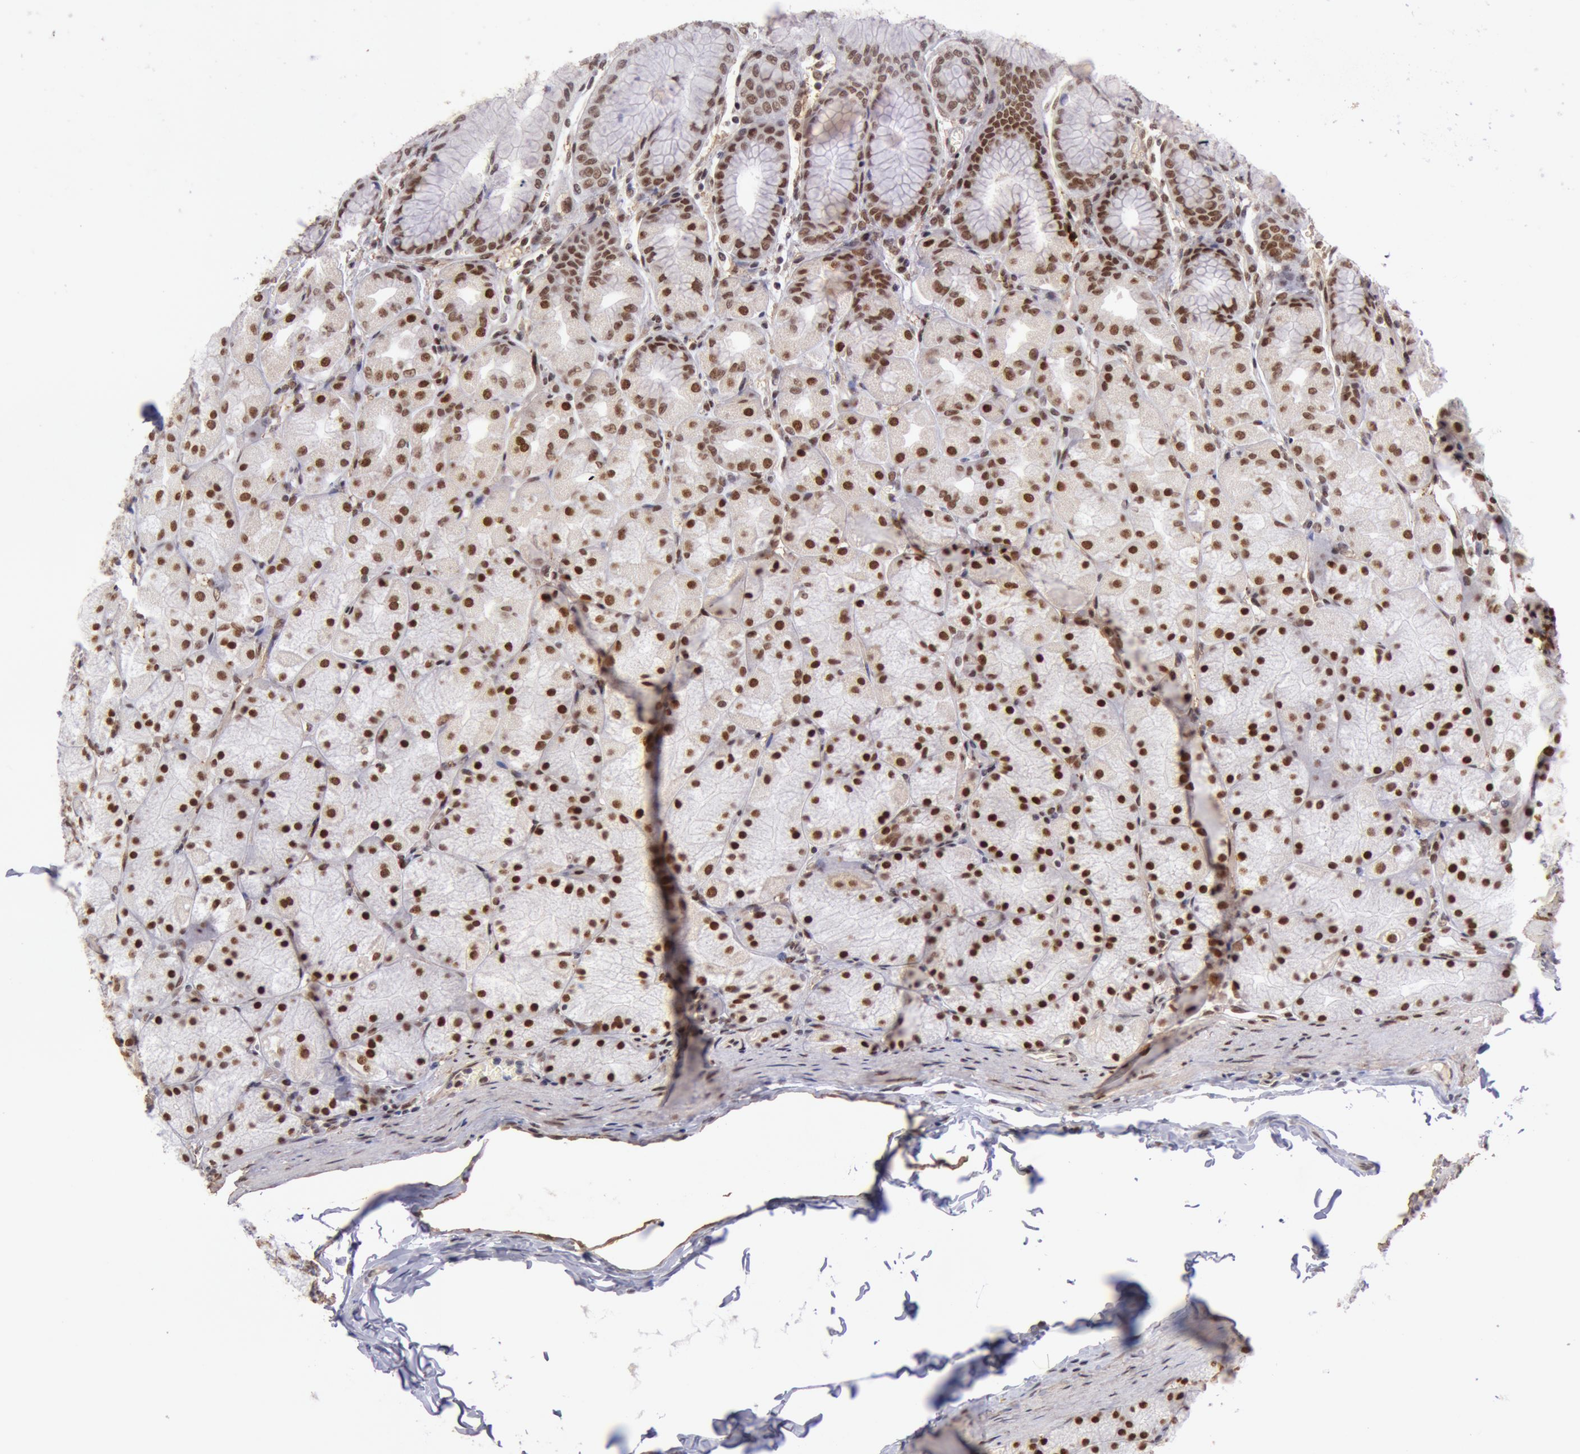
{"staining": {"intensity": "strong", "quantity": ">75%", "location": "nuclear"}, "tissue": "stomach", "cell_type": "Glandular cells", "image_type": "normal", "snomed": [{"axis": "morphology", "description": "Normal tissue, NOS"}, {"axis": "topography", "description": "Stomach, upper"}], "caption": "High-power microscopy captured an immunohistochemistry micrograph of benign stomach, revealing strong nuclear positivity in approximately >75% of glandular cells. (DAB = brown stain, brightfield microscopy at high magnification).", "gene": "CDKN2B", "patient": {"sex": "female", "age": 56}}